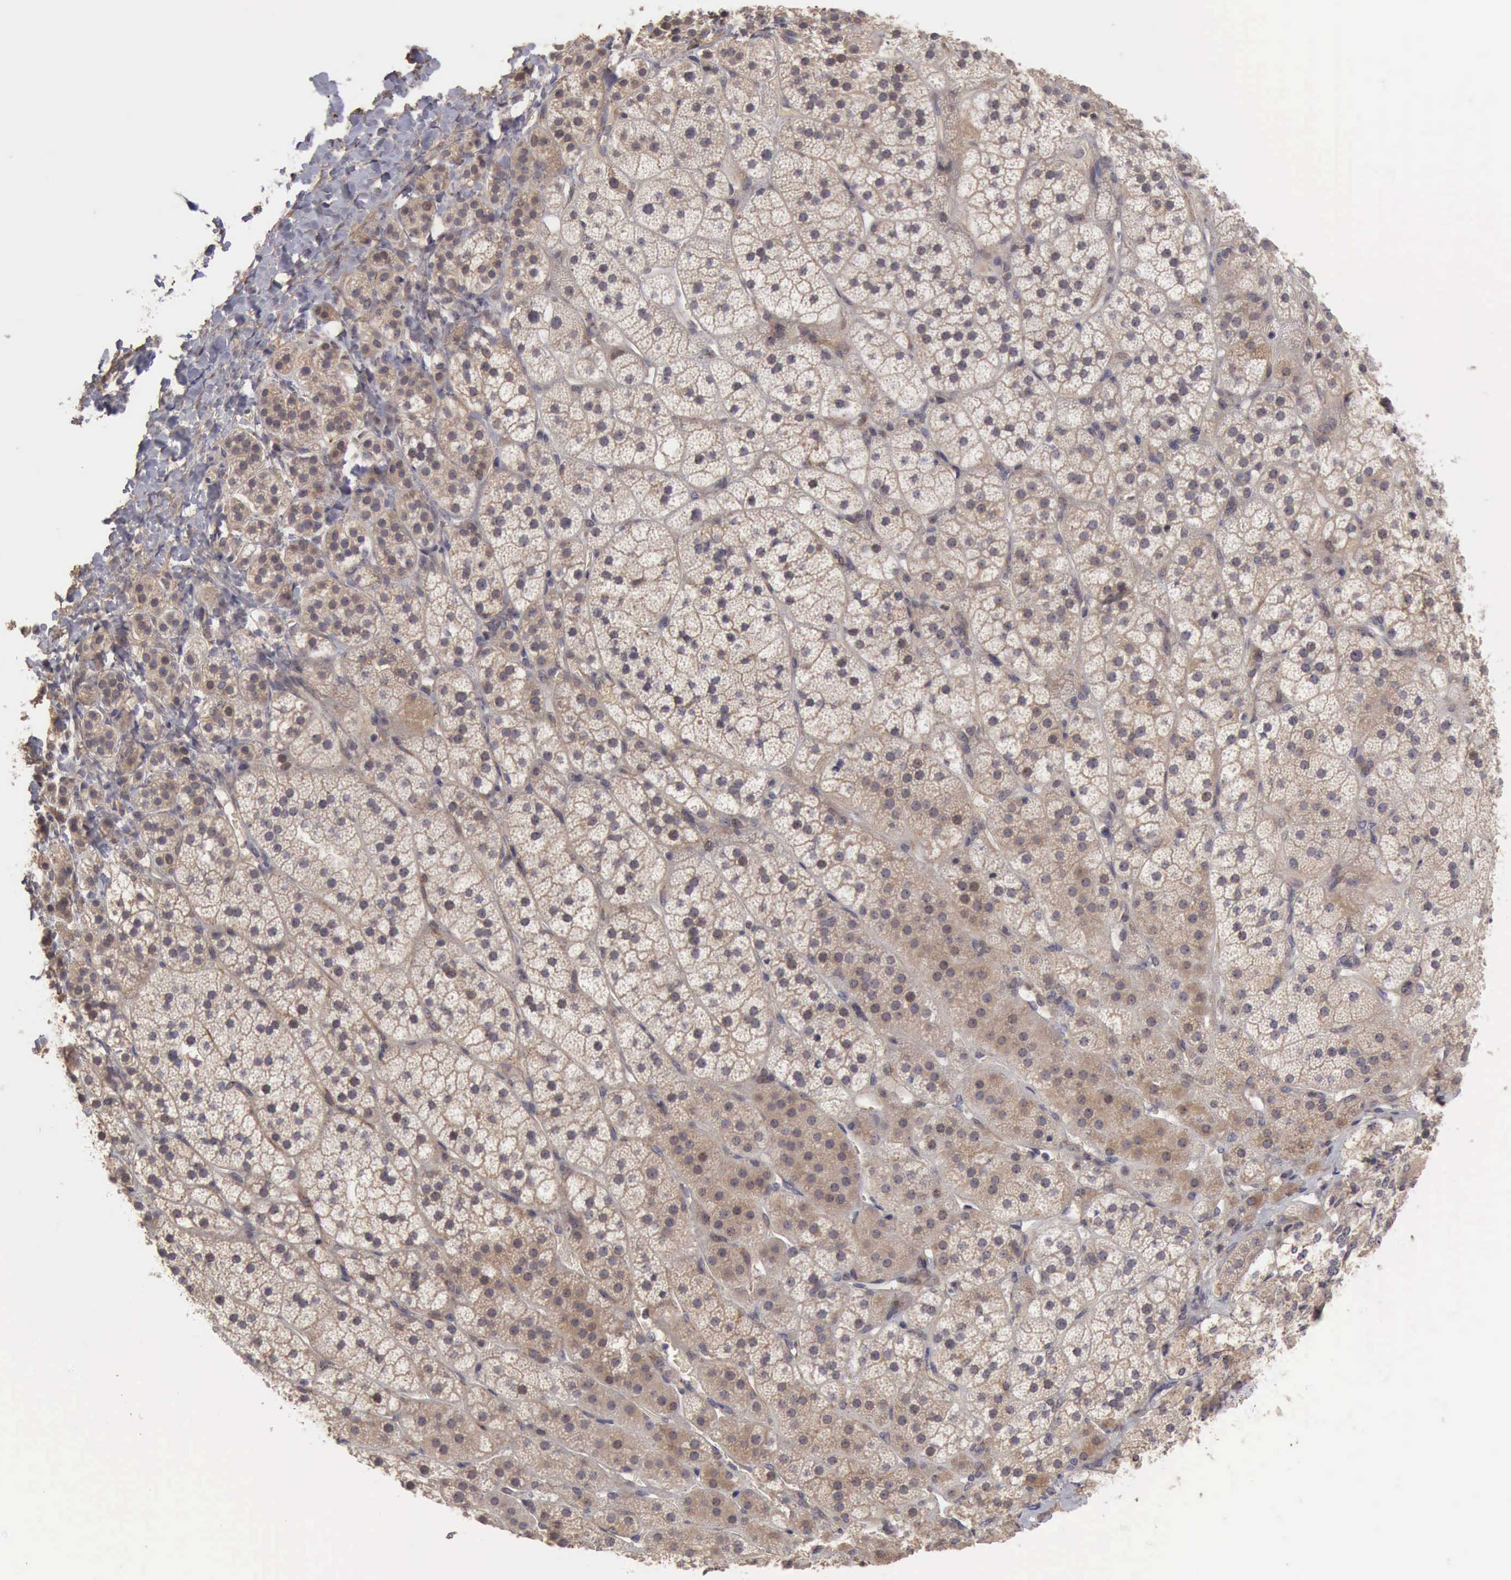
{"staining": {"intensity": "weak", "quantity": "25%-75%", "location": "cytoplasmic/membranous"}, "tissue": "adrenal gland", "cell_type": "Glandular cells", "image_type": "normal", "snomed": [{"axis": "morphology", "description": "Normal tissue, NOS"}, {"axis": "topography", "description": "Adrenal gland"}], "caption": "This is a micrograph of IHC staining of normal adrenal gland, which shows weak positivity in the cytoplasmic/membranous of glandular cells.", "gene": "BMX", "patient": {"sex": "female", "age": 44}}